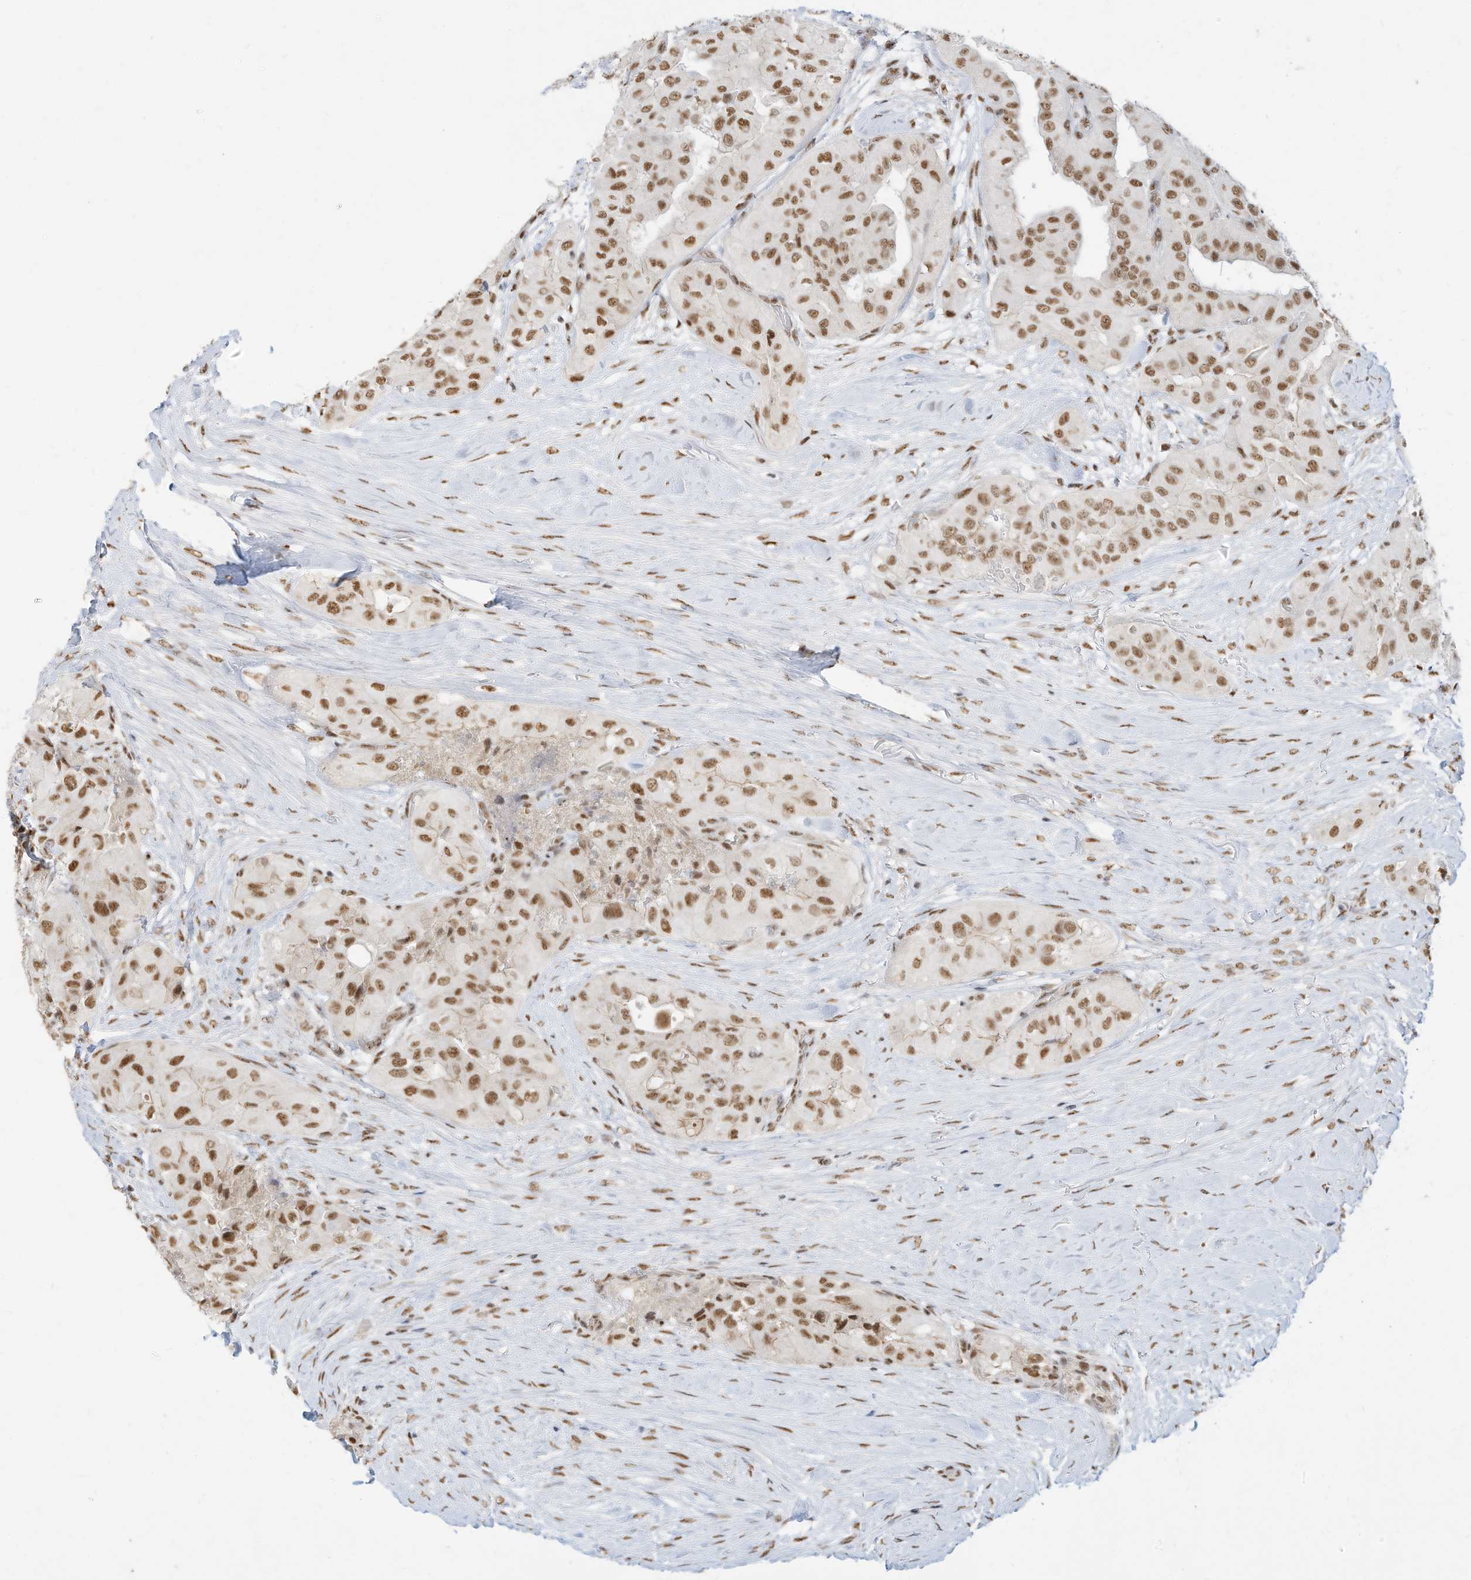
{"staining": {"intensity": "moderate", "quantity": ">75%", "location": "nuclear"}, "tissue": "thyroid cancer", "cell_type": "Tumor cells", "image_type": "cancer", "snomed": [{"axis": "morphology", "description": "Papillary adenocarcinoma, NOS"}, {"axis": "topography", "description": "Thyroid gland"}], "caption": "Human thyroid papillary adenocarcinoma stained with a protein marker demonstrates moderate staining in tumor cells.", "gene": "NHSL1", "patient": {"sex": "female", "age": 59}}